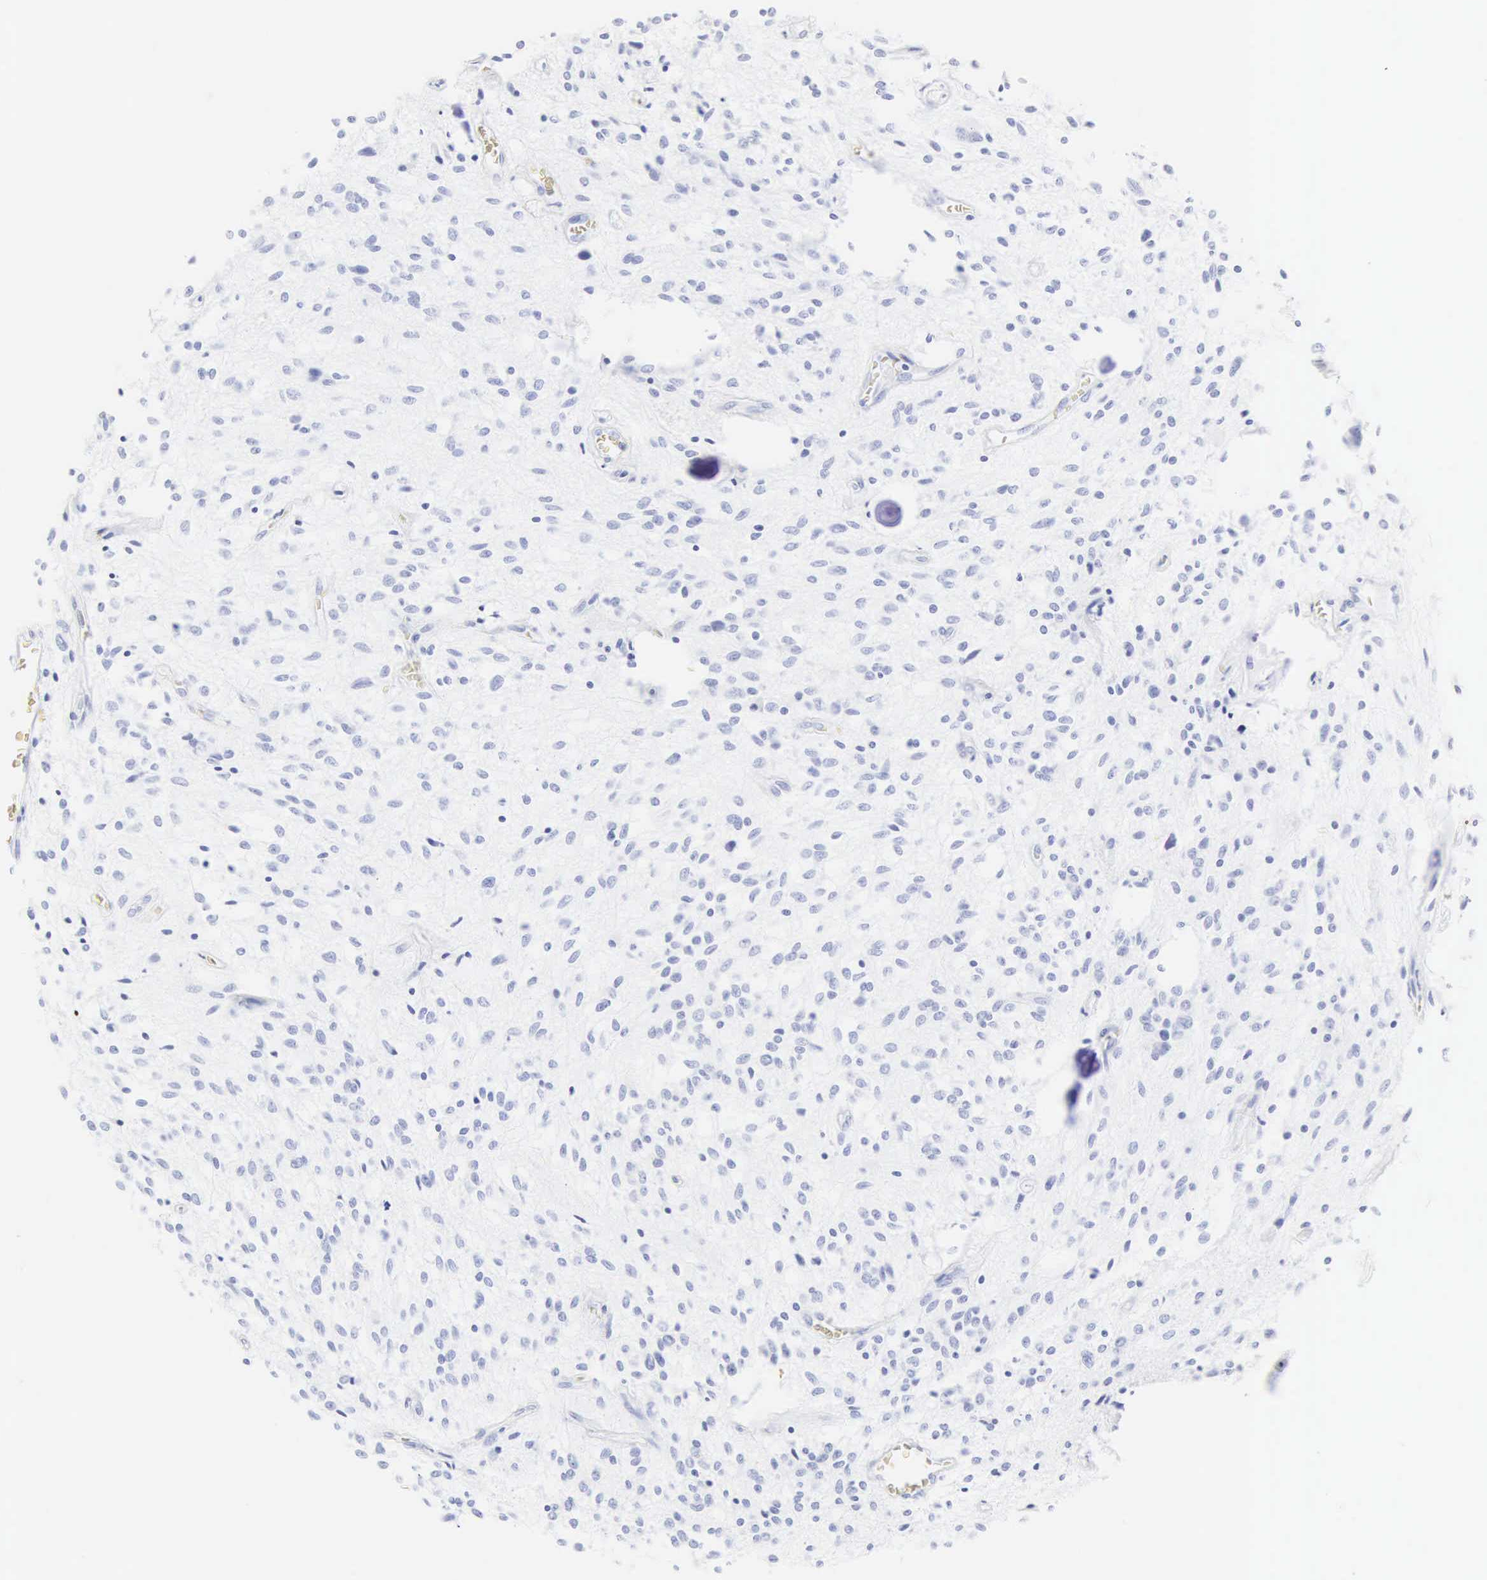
{"staining": {"intensity": "negative", "quantity": "none", "location": "none"}, "tissue": "glioma", "cell_type": "Tumor cells", "image_type": "cancer", "snomed": [{"axis": "morphology", "description": "Glioma, malignant, Low grade"}, {"axis": "topography", "description": "Brain"}], "caption": "This is an IHC histopathology image of low-grade glioma (malignant). There is no expression in tumor cells.", "gene": "CGB3", "patient": {"sex": "female", "age": 15}}